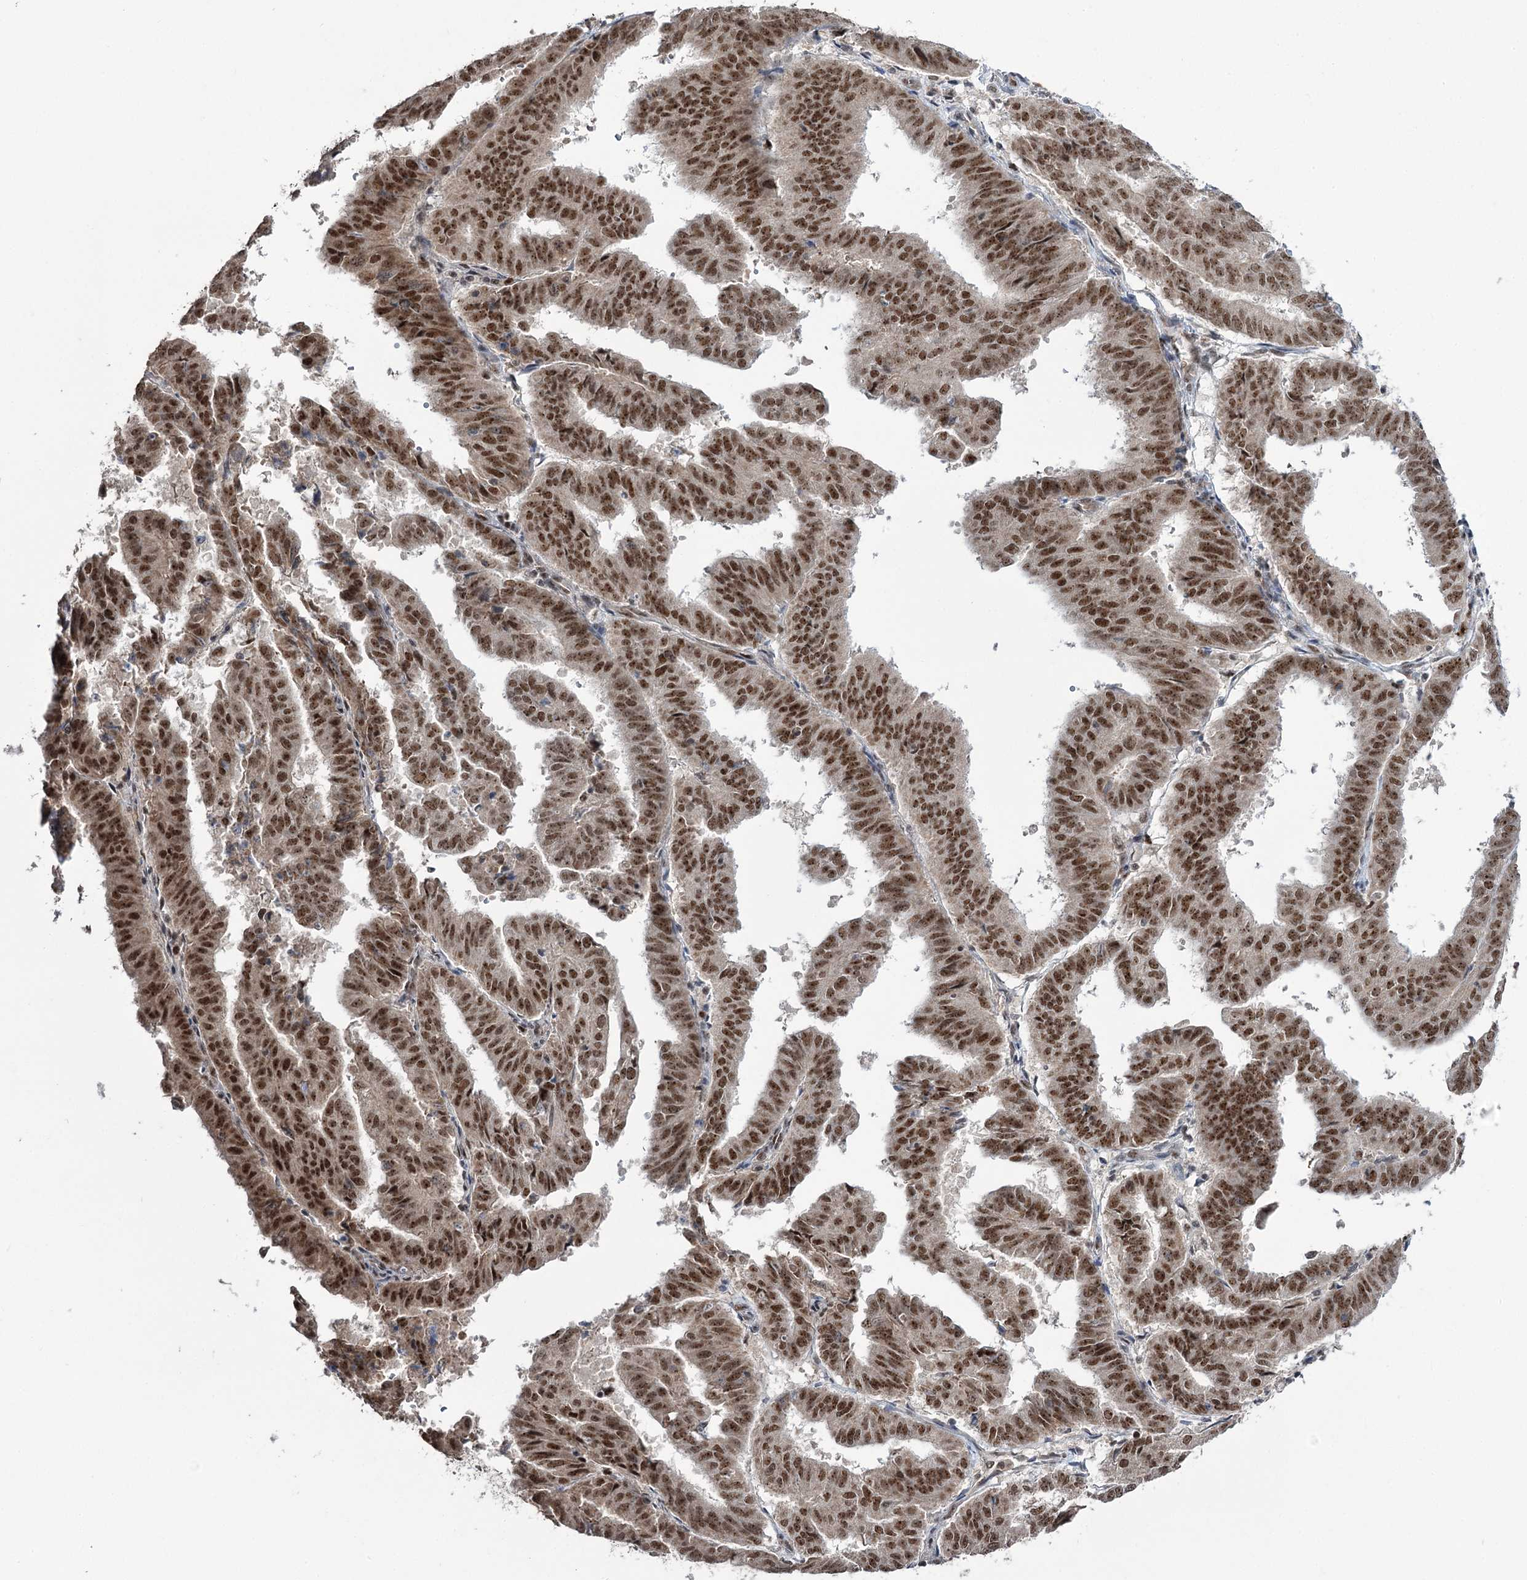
{"staining": {"intensity": "moderate", "quantity": ">75%", "location": "nuclear"}, "tissue": "endometrial cancer", "cell_type": "Tumor cells", "image_type": "cancer", "snomed": [{"axis": "morphology", "description": "Adenocarcinoma, NOS"}, {"axis": "topography", "description": "Uterus"}], "caption": "This is an image of immunohistochemistry staining of endometrial cancer (adenocarcinoma), which shows moderate staining in the nuclear of tumor cells.", "gene": "ERCC3", "patient": {"sex": "female", "age": 77}}